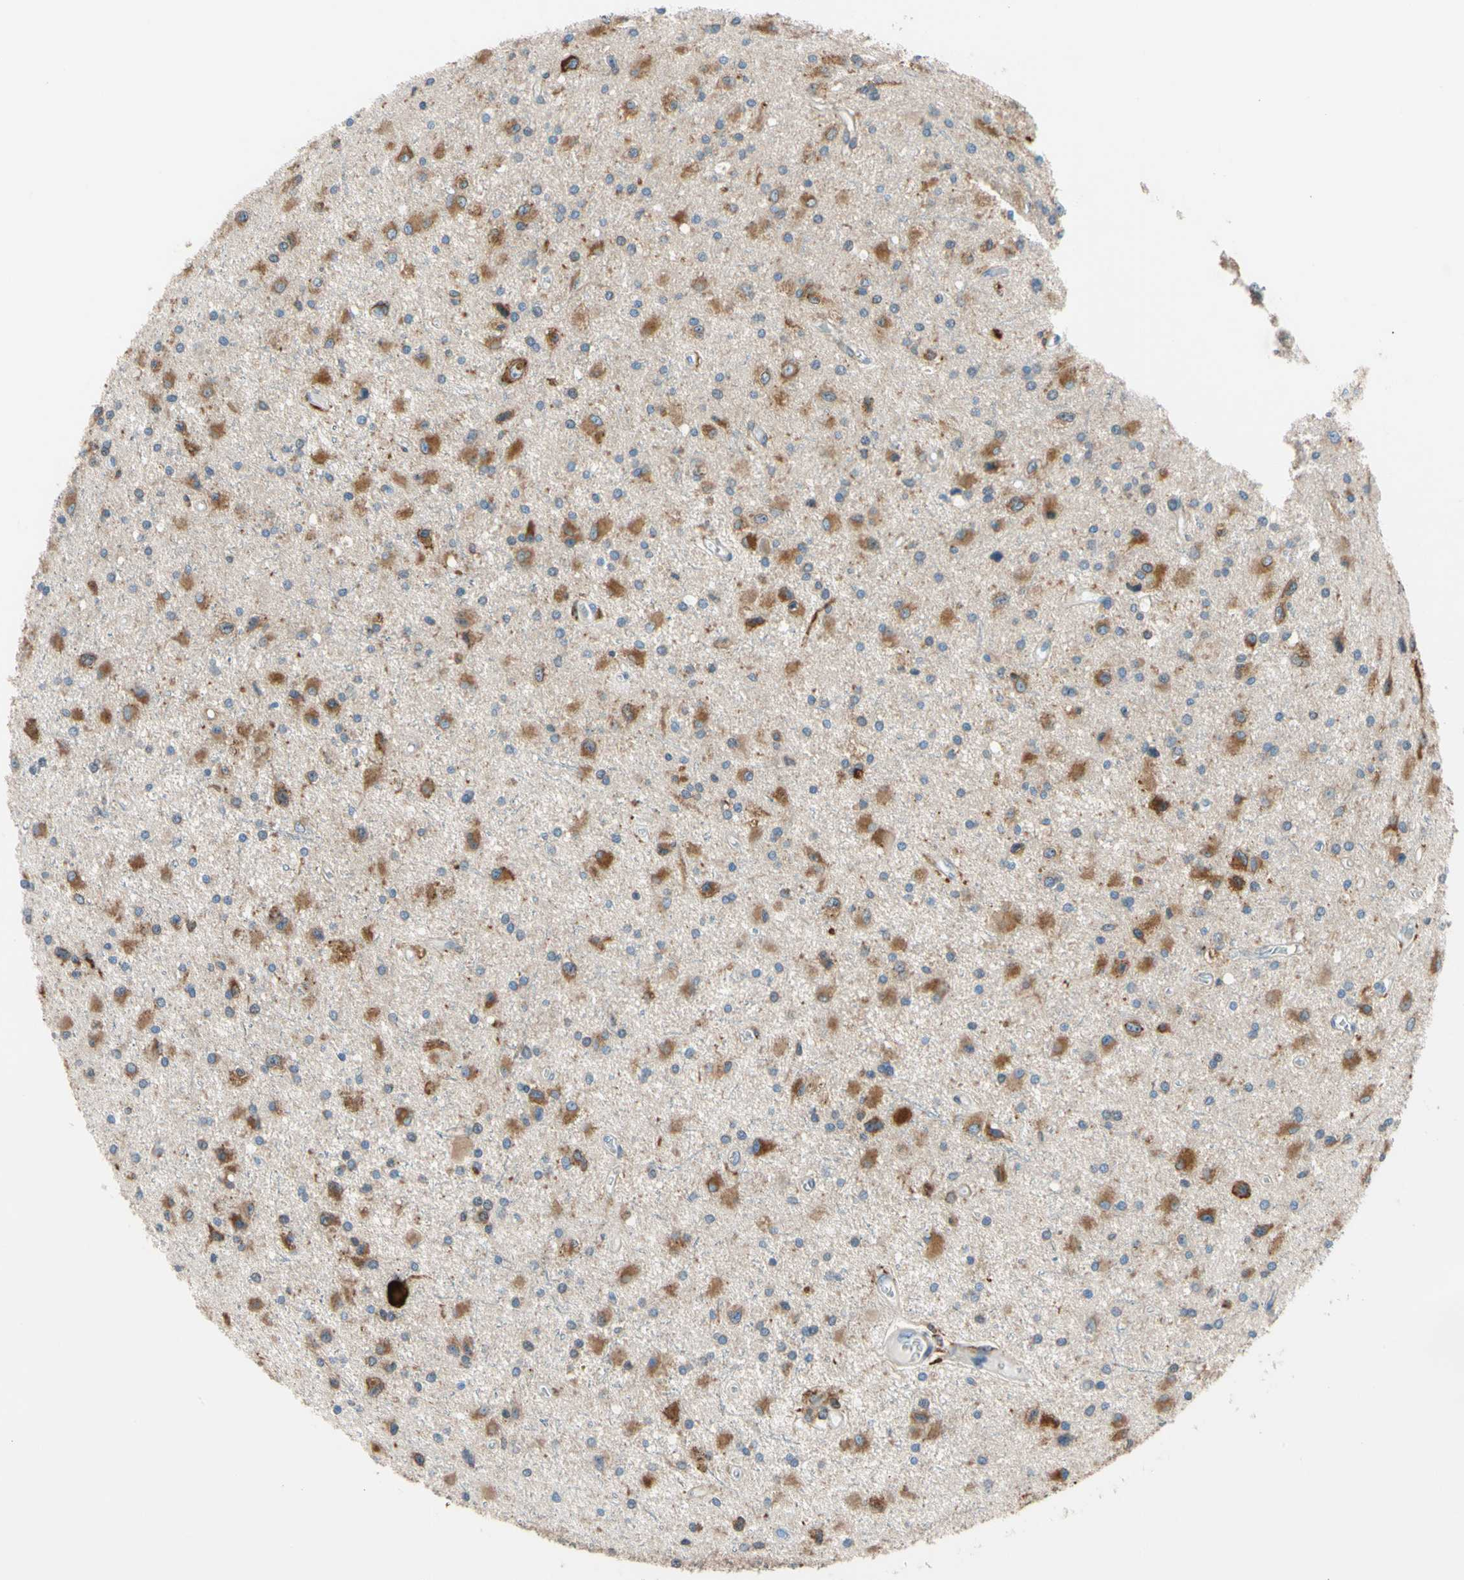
{"staining": {"intensity": "moderate", "quantity": ">75%", "location": "cytoplasmic/membranous"}, "tissue": "glioma", "cell_type": "Tumor cells", "image_type": "cancer", "snomed": [{"axis": "morphology", "description": "Glioma, malignant, Low grade"}, {"axis": "topography", "description": "Brain"}], "caption": "DAB (3,3'-diaminobenzidine) immunohistochemical staining of human malignant low-grade glioma displays moderate cytoplasmic/membranous protein expression in approximately >75% of tumor cells. (Brightfield microscopy of DAB IHC at high magnification).", "gene": "LRPAP1", "patient": {"sex": "male", "age": 58}}